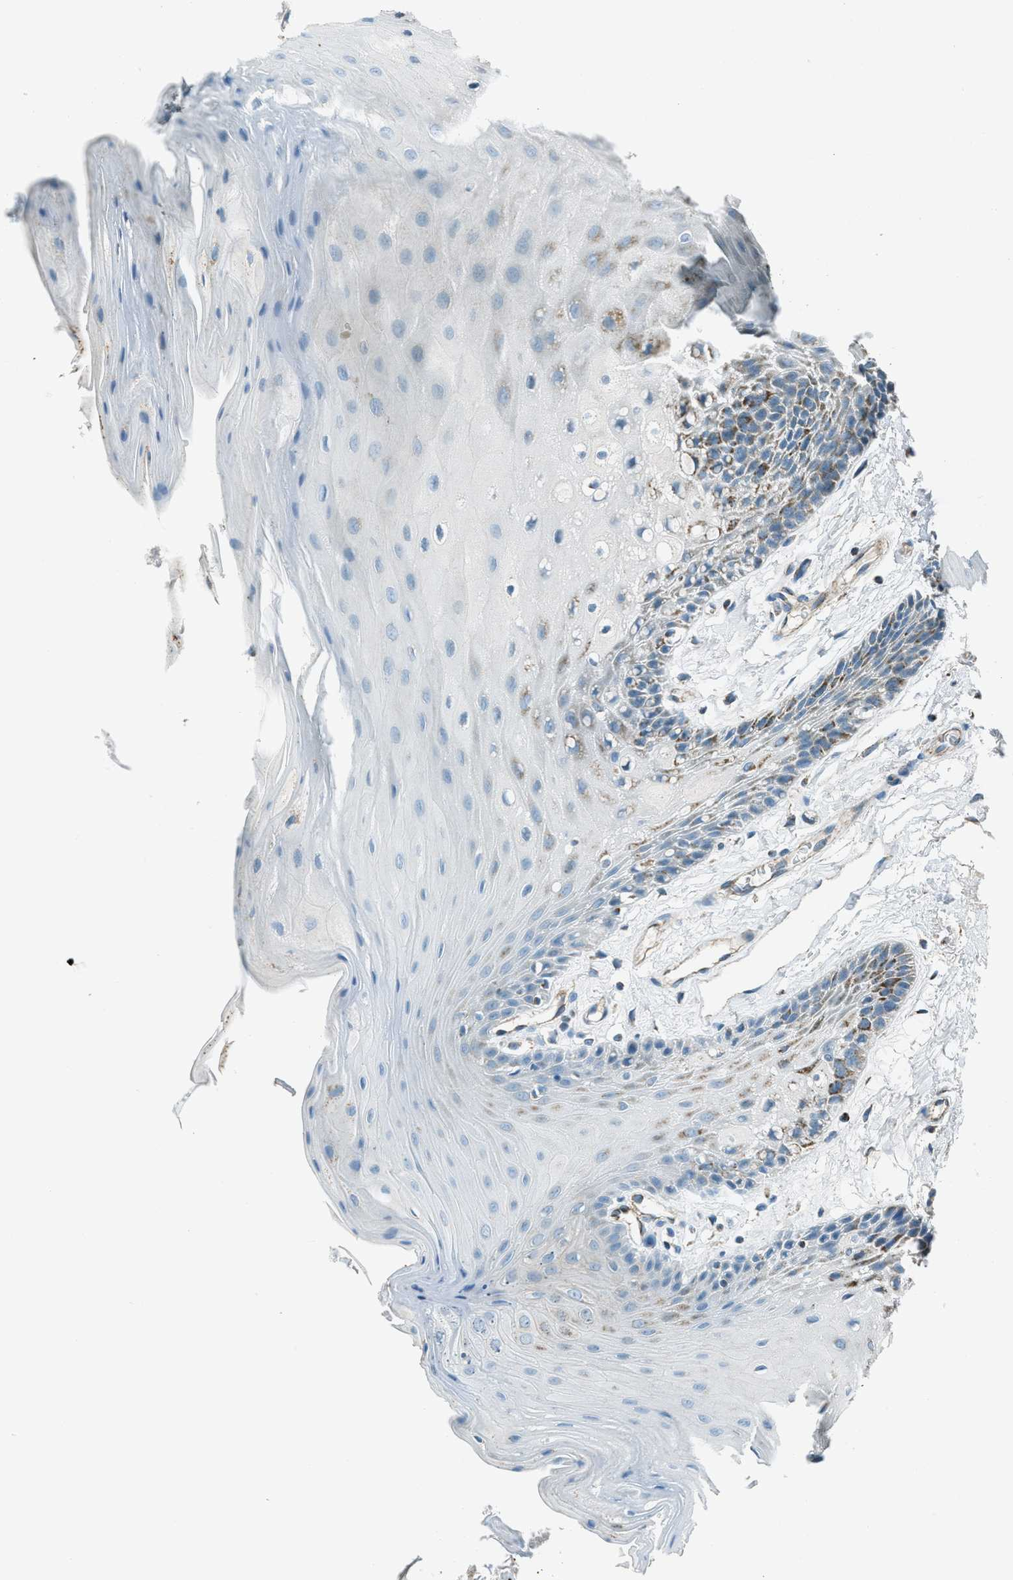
{"staining": {"intensity": "negative", "quantity": "none", "location": "none"}, "tissue": "oral mucosa", "cell_type": "Squamous epithelial cells", "image_type": "normal", "snomed": [{"axis": "morphology", "description": "Normal tissue, NOS"}, {"axis": "morphology", "description": "Squamous cell carcinoma, NOS"}, {"axis": "topography", "description": "Oral tissue"}, {"axis": "topography", "description": "Head-Neck"}], "caption": "Immunohistochemical staining of normal oral mucosa shows no significant staining in squamous epithelial cells. Brightfield microscopy of immunohistochemistry (IHC) stained with DAB (3,3'-diaminobenzidine) (brown) and hematoxylin (blue), captured at high magnification.", "gene": "CHST15", "patient": {"sex": "male", "age": 71}}